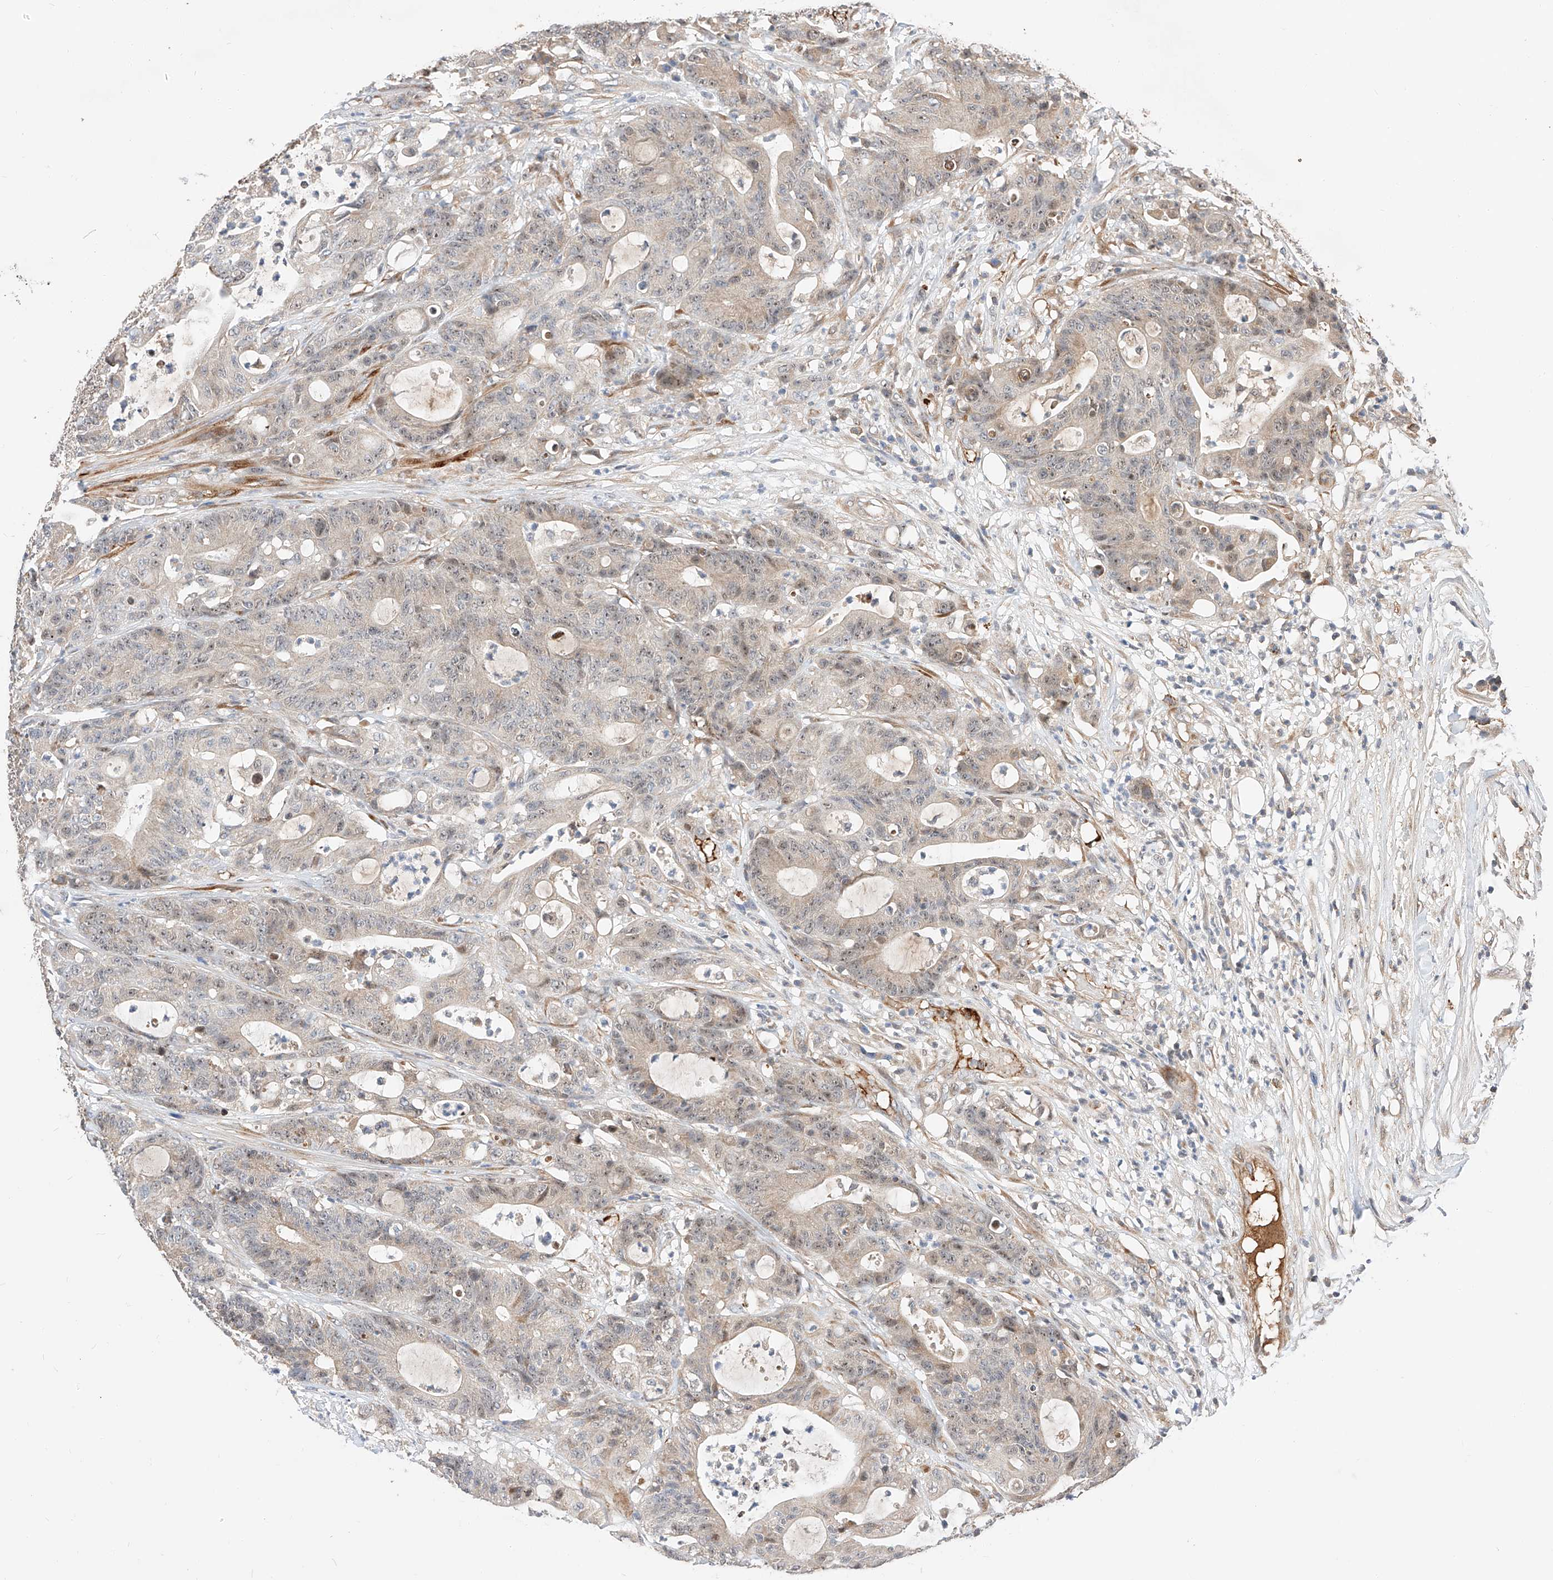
{"staining": {"intensity": "weak", "quantity": "<25%", "location": "nuclear"}, "tissue": "colorectal cancer", "cell_type": "Tumor cells", "image_type": "cancer", "snomed": [{"axis": "morphology", "description": "Adenocarcinoma, NOS"}, {"axis": "topography", "description": "Colon"}], "caption": "This is an IHC image of colorectal cancer (adenocarcinoma). There is no positivity in tumor cells.", "gene": "RAB23", "patient": {"sex": "female", "age": 84}}